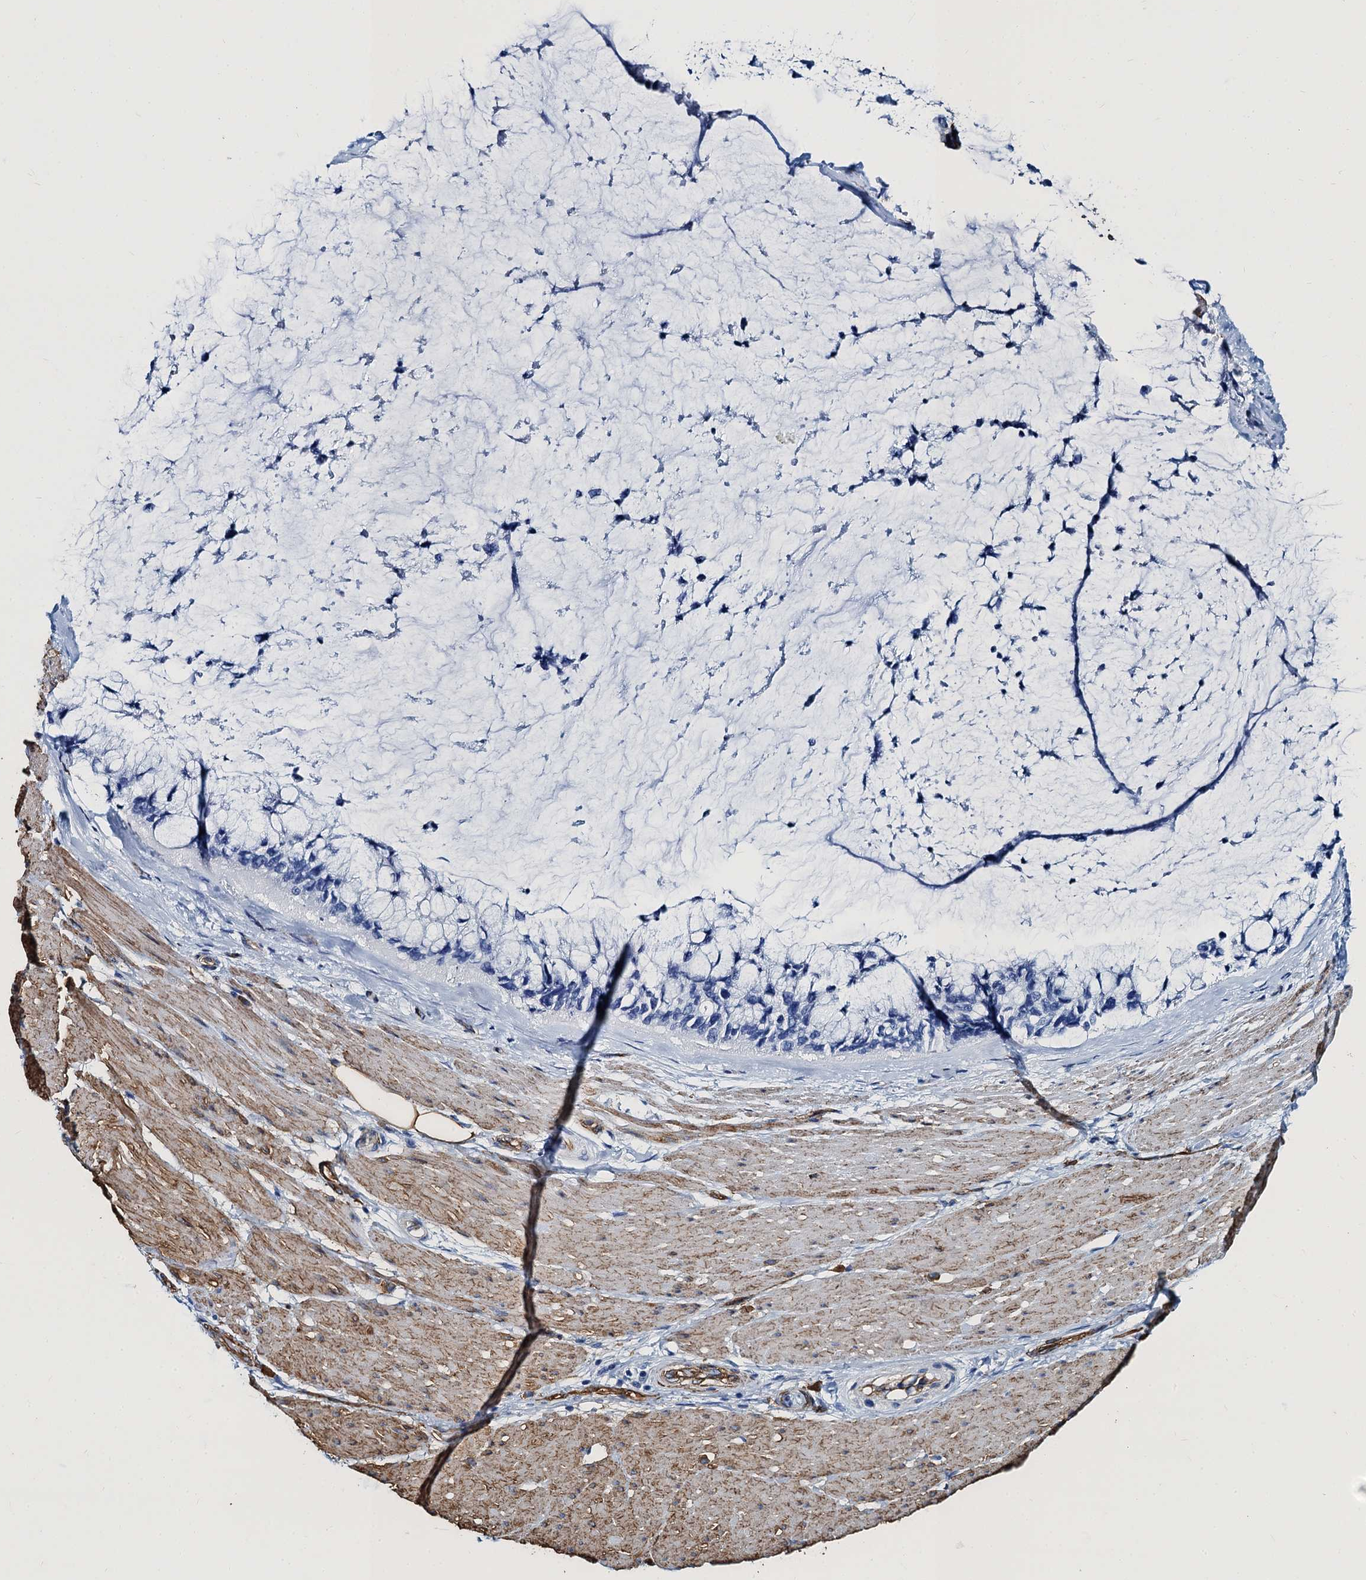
{"staining": {"intensity": "negative", "quantity": "none", "location": "none"}, "tissue": "ovarian cancer", "cell_type": "Tumor cells", "image_type": "cancer", "snomed": [{"axis": "morphology", "description": "Cystadenocarcinoma, mucinous, NOS"}, {"axis": "topography", "description": "Ovary"}], "caption": "Immunohistochemistry (IHC) micrograph of neoplastic tissue: ovarian cancer stained with DAB reveals no significant protein staining in tumor cells.", "gene": "CAVIN2", "patient": {"sex": "female", "age": 39}}